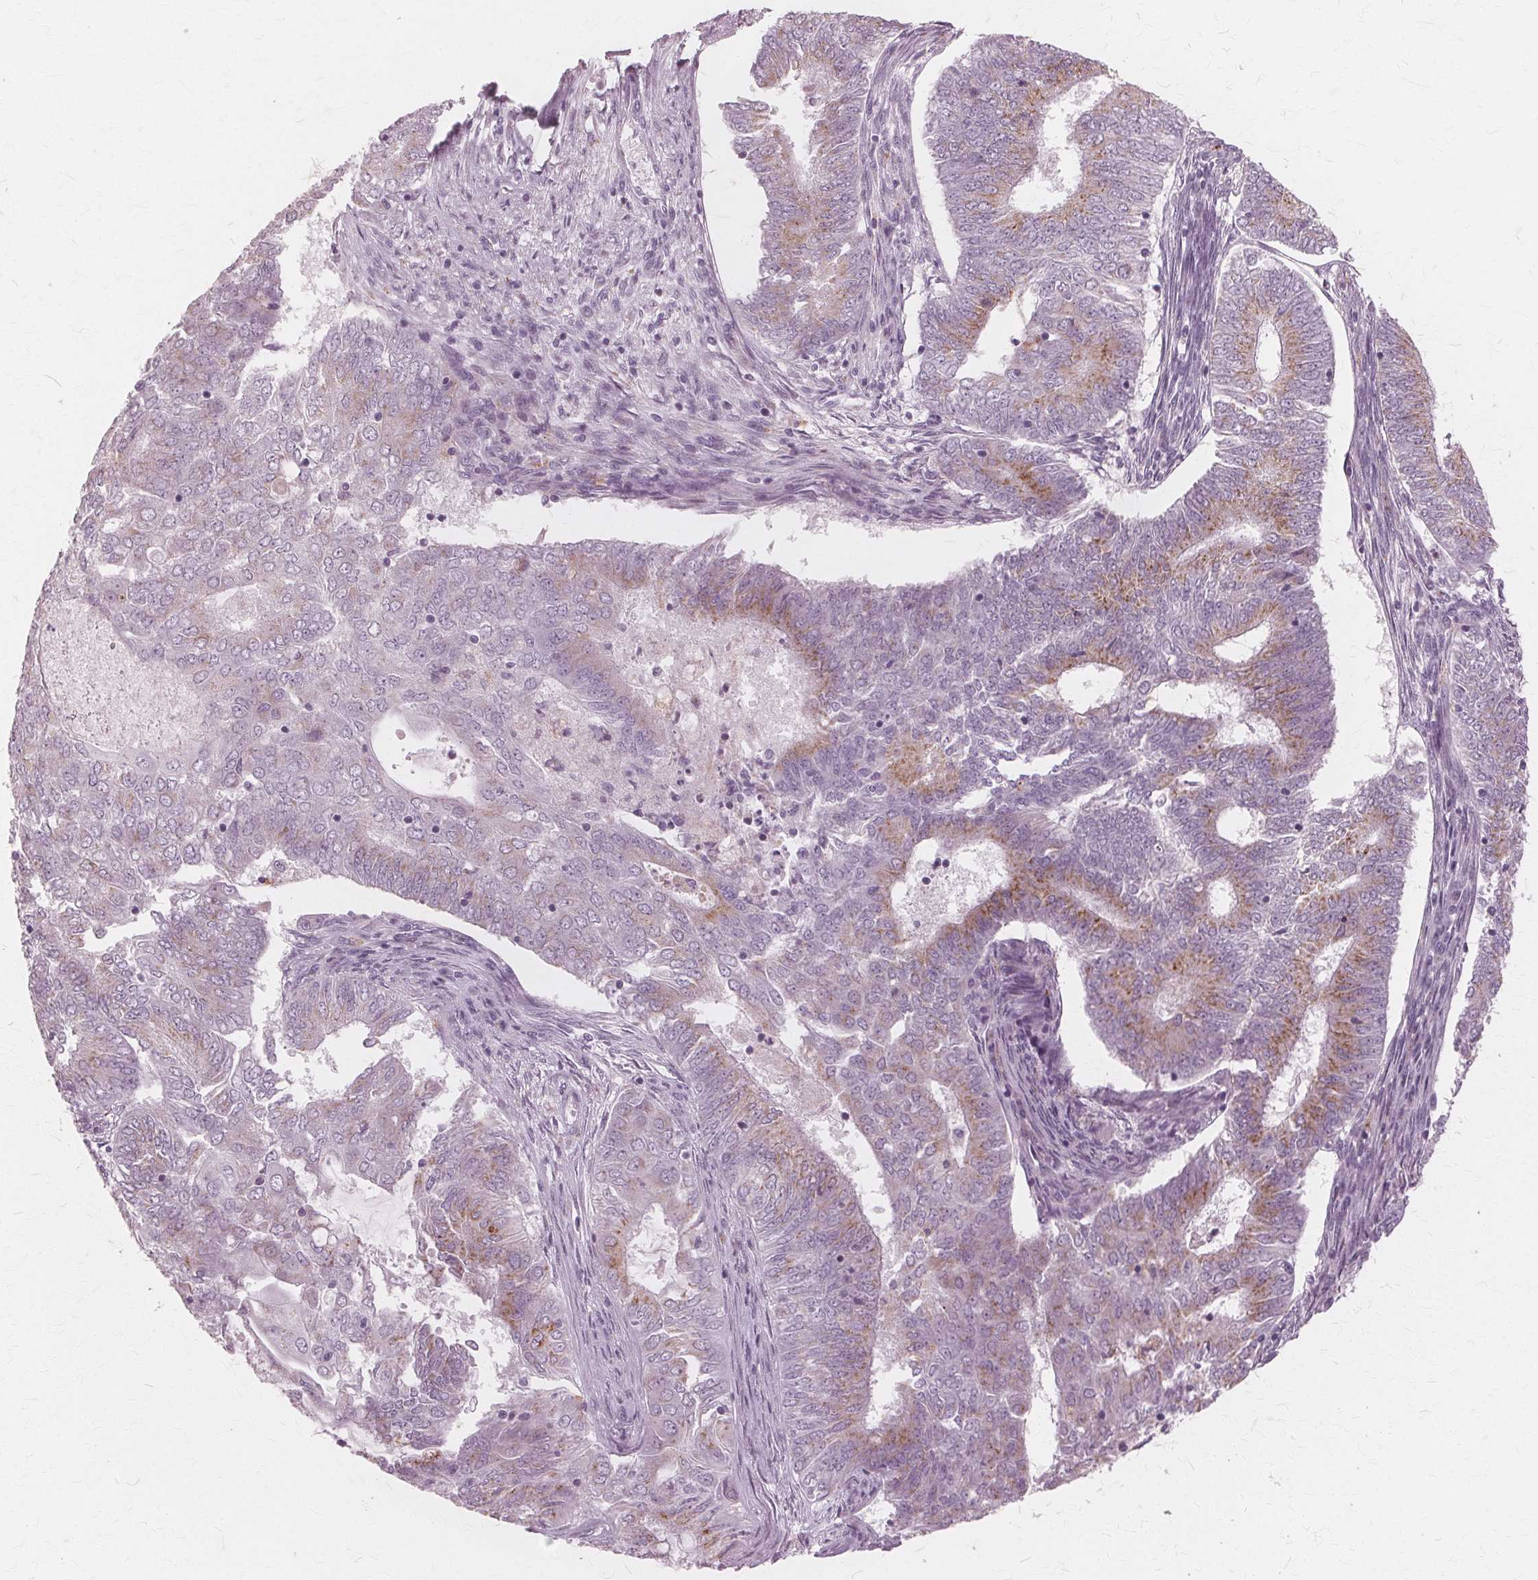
{"staining": {"intensity": "weak", "quantity": "25%-75%", "location": "cytoplasmic/membranous"}, "tissue": "endometrial cancer", "cell_type": "Tumor cells", "image_type": "cancer", "snomed": [{"axis": "morphology", "description": "Adenocarcinoma, NOS"}, {"axis": "topography", "description": "Endometrium"}], "caption": "This is an image of immunohistochemistry (IHC) staining of endometrial cancer, which shows weak staining in the cytoplasmic/membranous of tumor cells.", "gene": "DNASE2", "patient": {"sex": "female", "age": 62}}